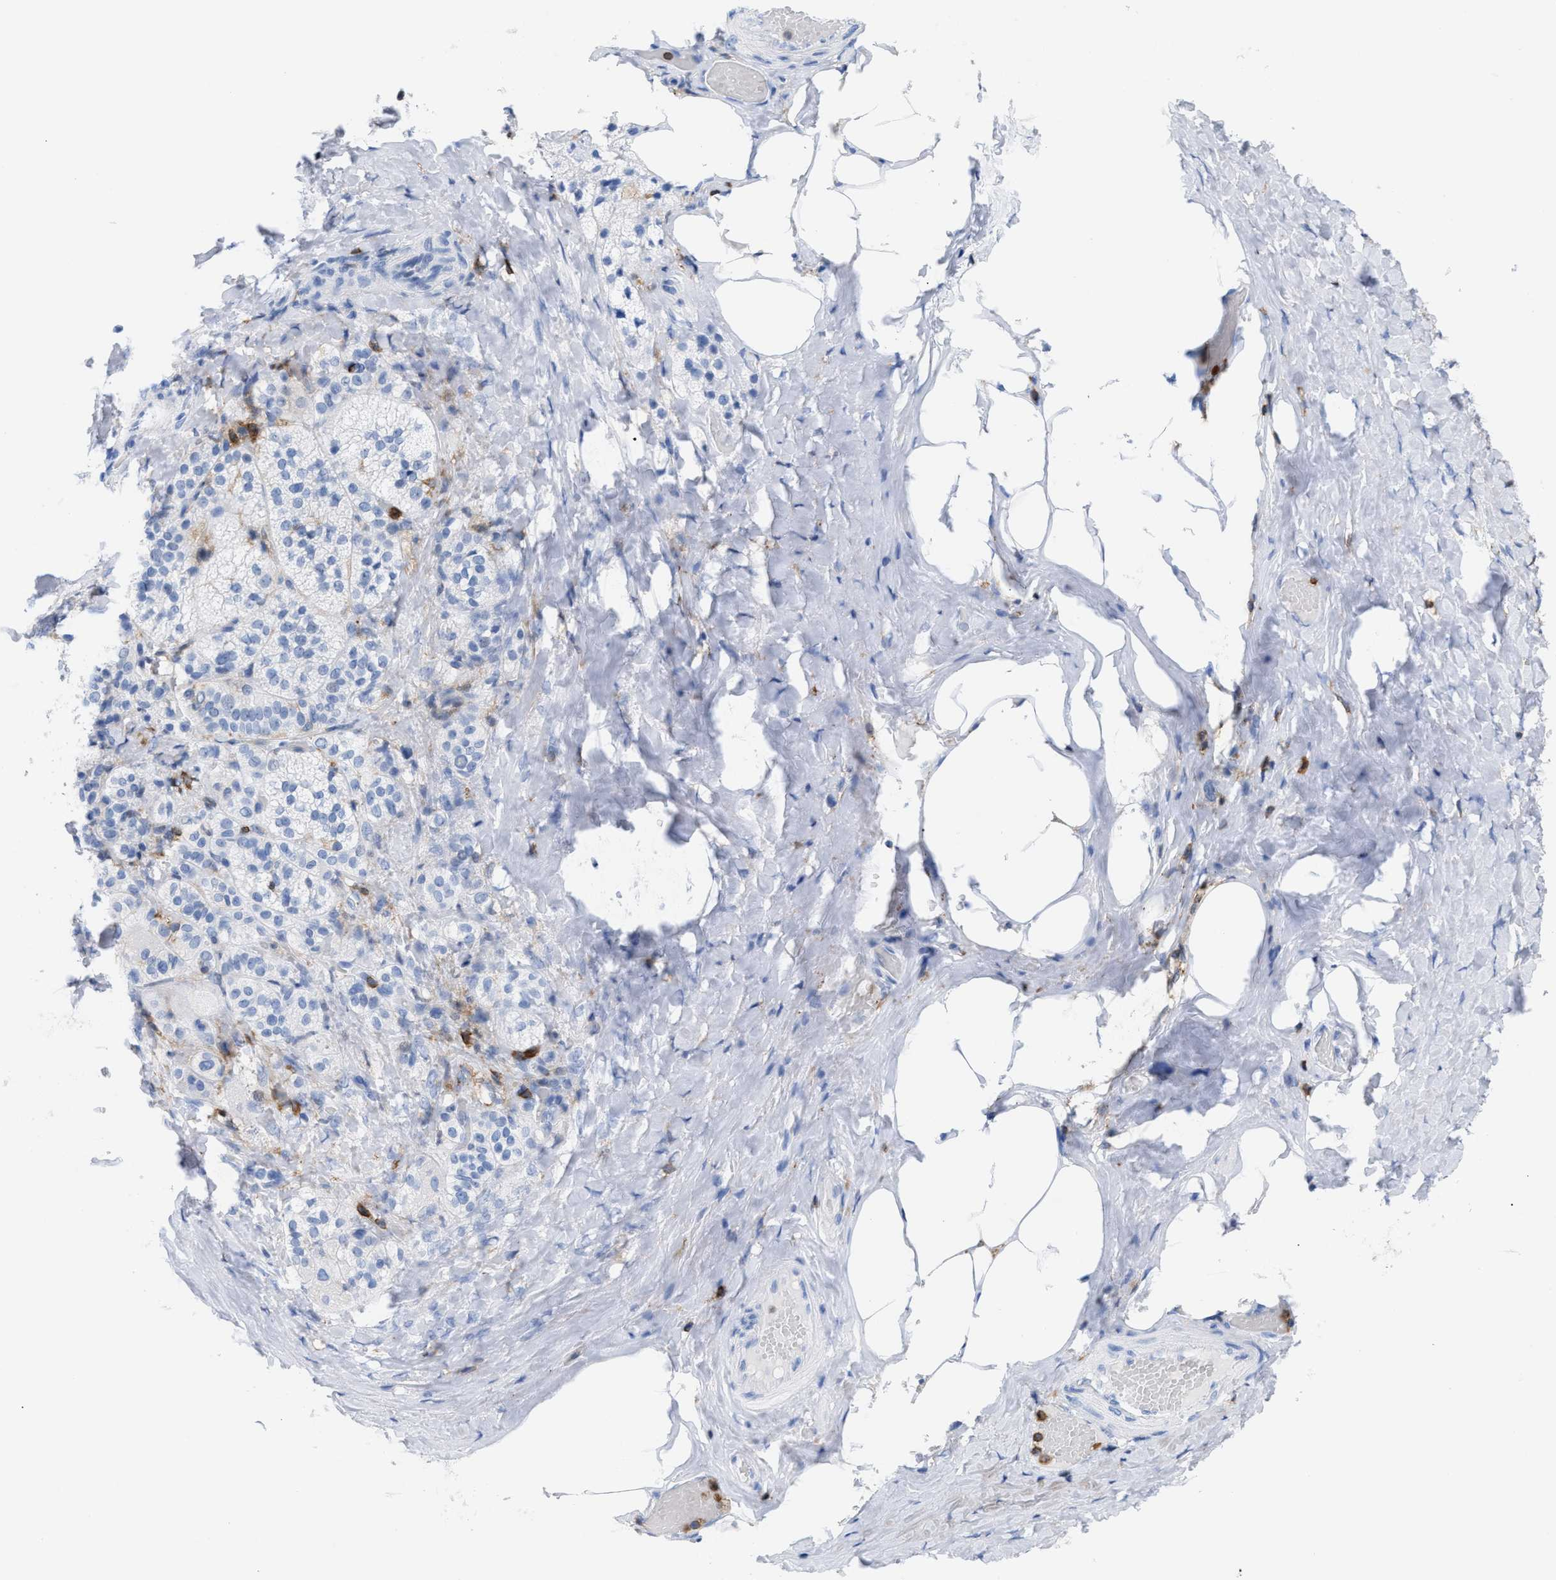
{"staining": {"intensity": "negative", "quantity": "none", "location": "none"}, "tissue": "adrenal gland", "cell_type": "Glandular cells", "image_type": "normal", "snomed": [{"axis": "morphology", "description": "Normal tissue, NOS"}, {"axis": "topography", "description": "Adrenal gland"}], "caption": "DAB (3,3'-diaminobenzidine) immunohistochemical staining of benign adrenal gland demonstrates no significant positivity in glandular cells. The staining is performed using DAB (3,3'-diaminobenzidine) brown chromogen with nuclei counter-stained in using hematoxylin.", "gene": "LCP1", "patient": {"sex": "female", "age": 59}}